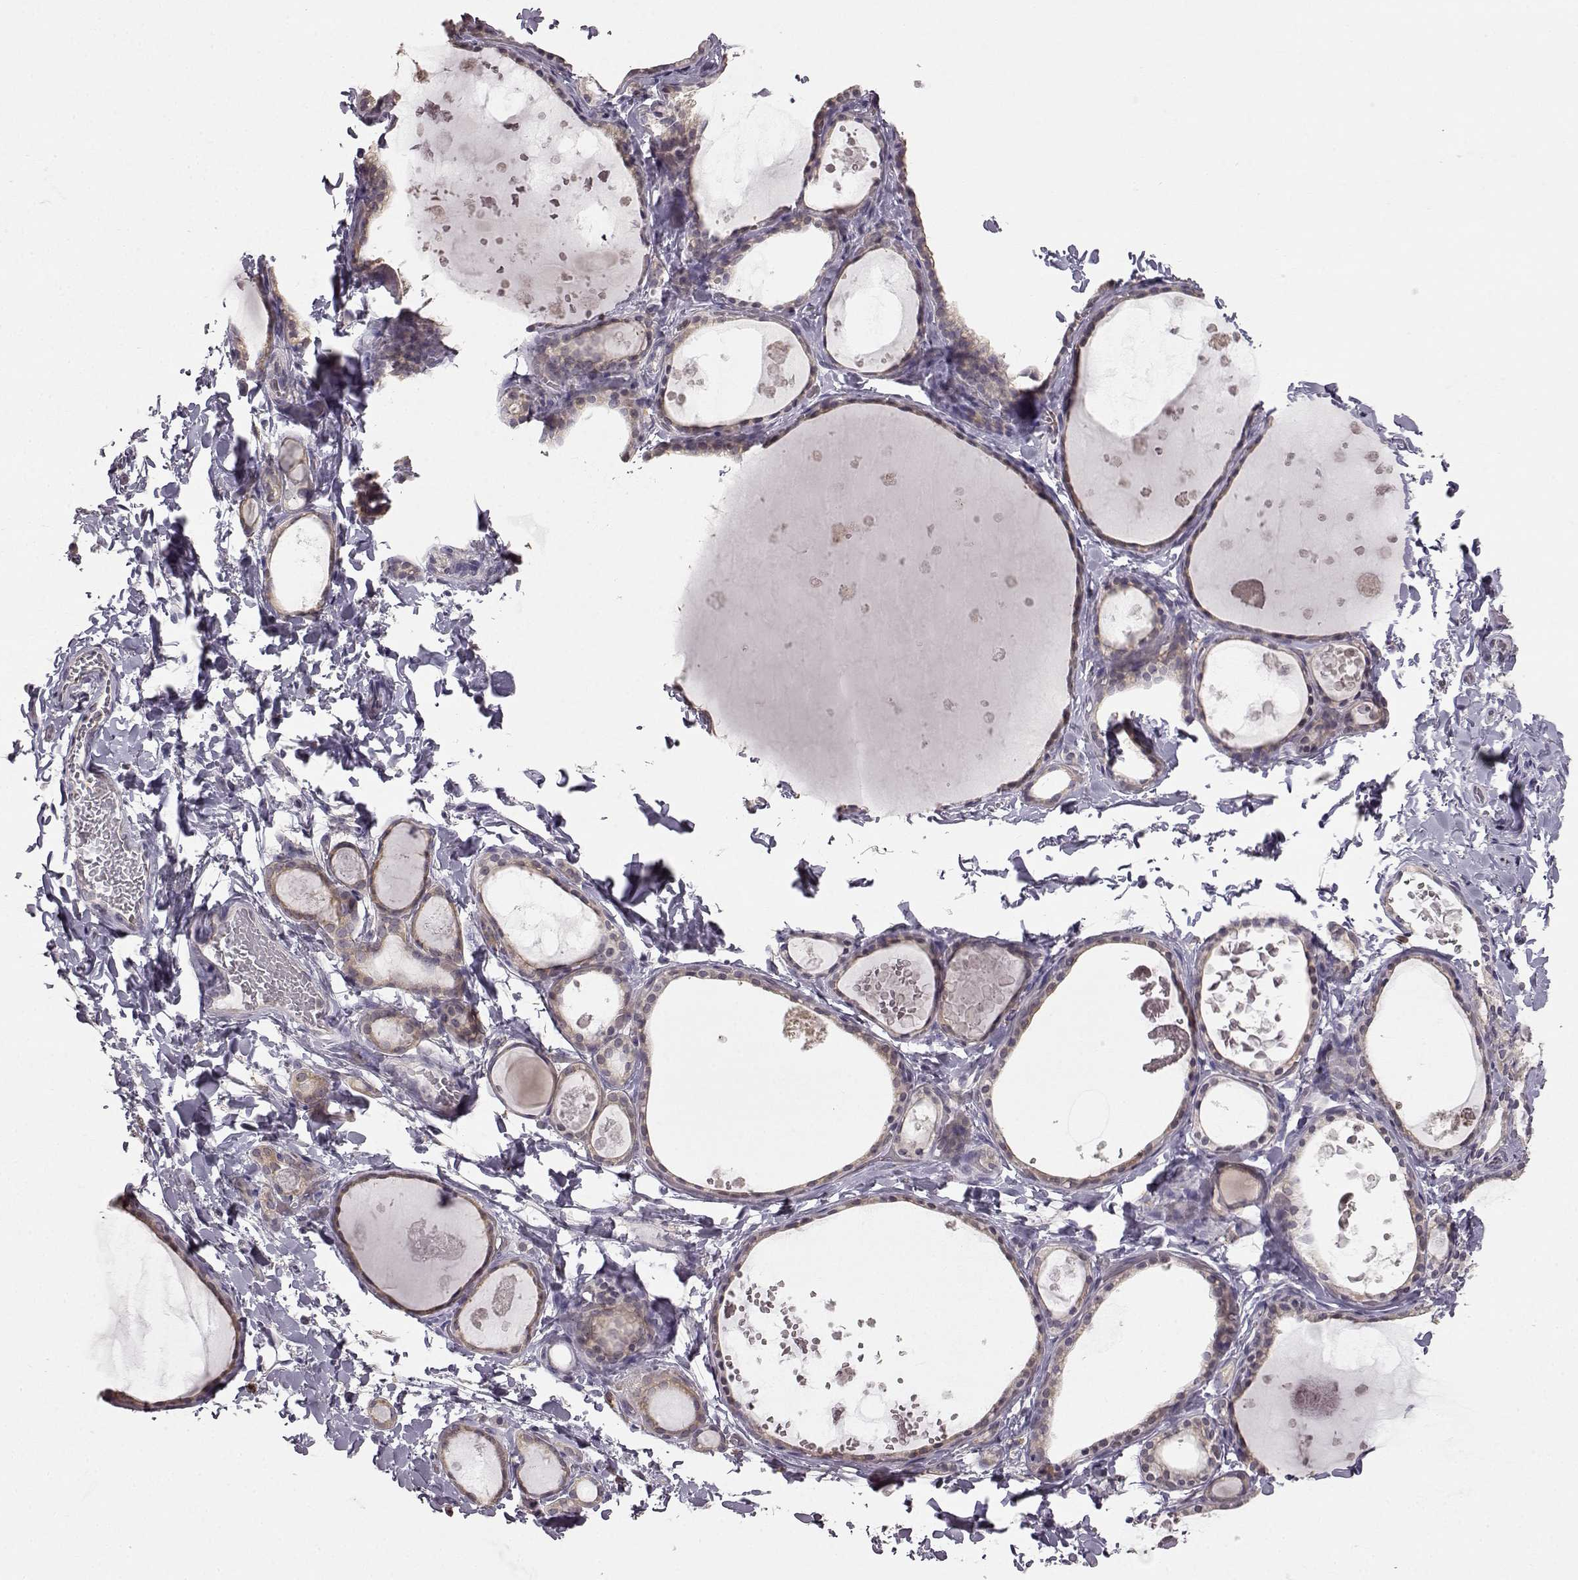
{"staining": {"intensity": "weak", "quantity": "<25%", "location": "cytoplasmic/membranous"}, "tissue": "thyroid gland", "cell_type": "Glandular cells", "image_type": "normal", "snomed": [{"axis": "morphology", "description": "Normal tissue, NOS"}, {"axis": "topography", "description": "Thyroid gland"}], "caption": "Thyroid gland stained for a protein using IHC demonstrates no positivity glandular cells.", "gene": "SPAG17", "patient": {"sex": "female", "age": 56}}